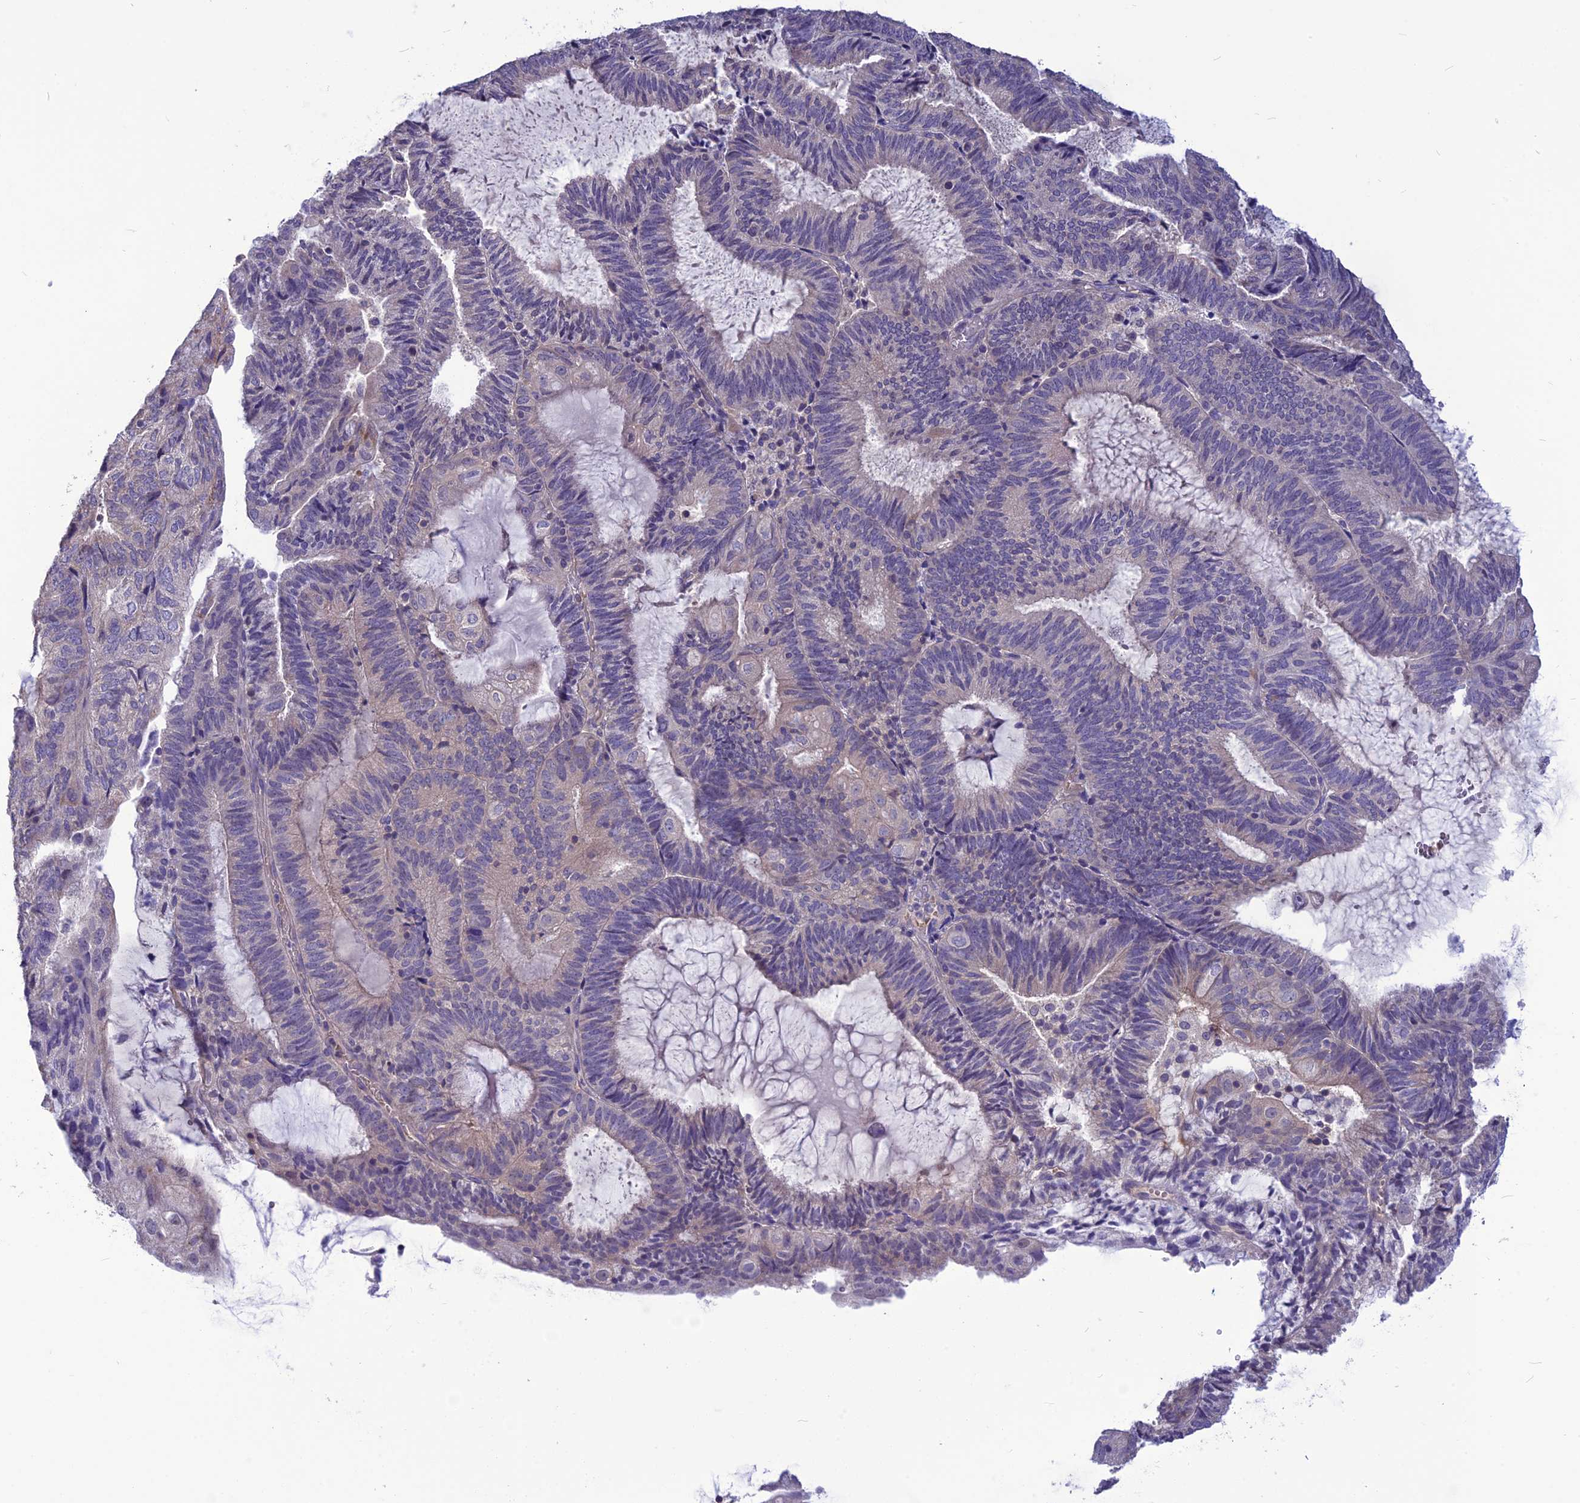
{"staining": {"intensity": "negative", "quantity": "none", "location": "none"}, "tissue": "endometrial cancer", "cell_type": "Tumor cells", "image_type": "cancer", "snomed": [{"axis": "morphology", "description": "Adenocarcinoma, NOS"}, {"axis": "topography", "description": "Endometrium"}], "caption": "Immunohistochemical staining of human endometrial cancer (adenocarcinoma) exhibits no significant staining in tumor cells.", "gene": "PSMF1", "patient": {"sex": "female", "age": 81}}